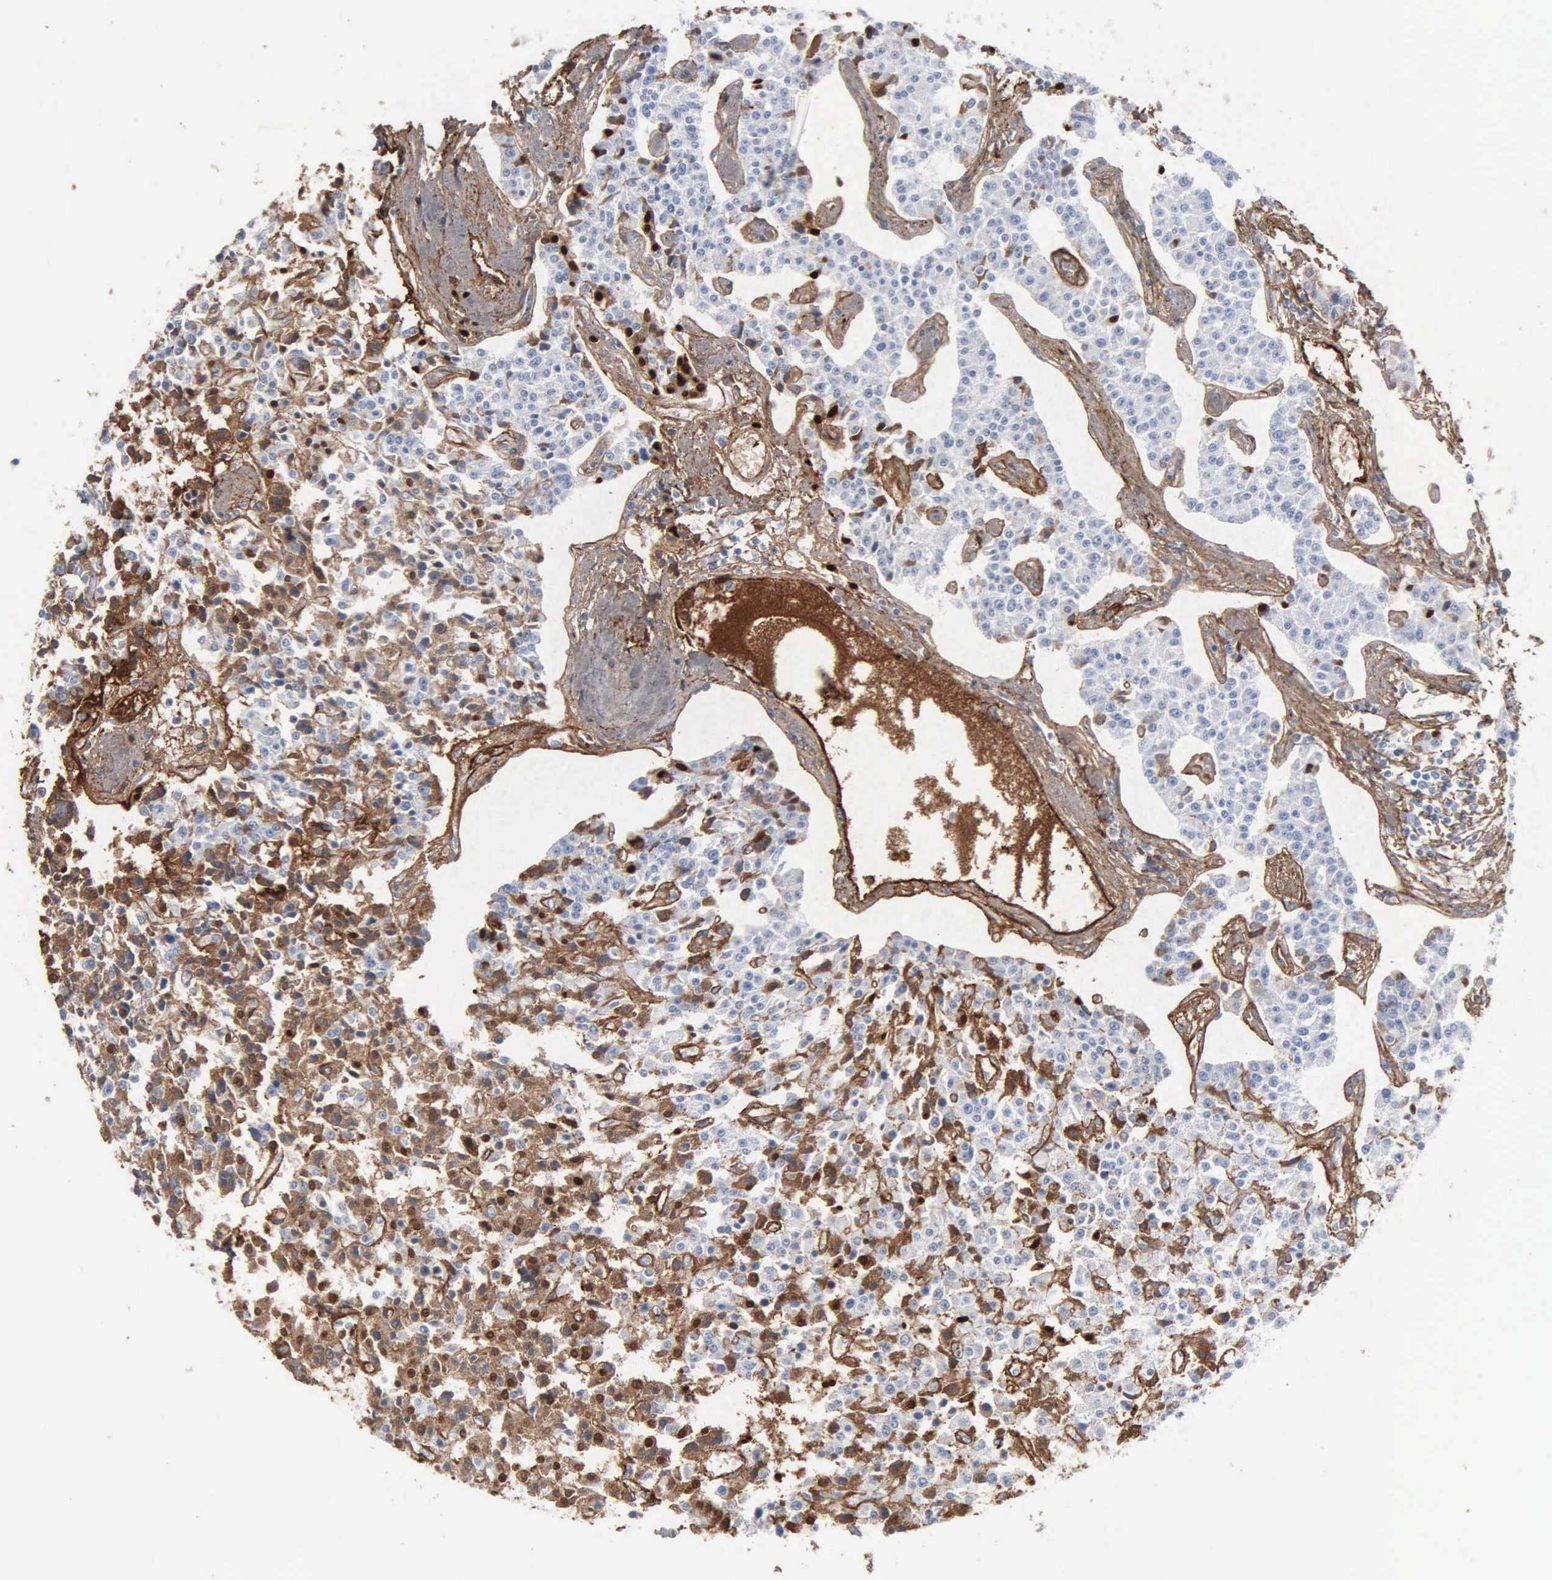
{"staining": {"intensity": "moderate", "quantity": "25%-75%", "location": "cytoplasmic/membranous"}, "tissue": "carcinoid", "cell_type": "Tumor cells", "image_type": "cancer", "snomed": [{"axis": "morphology", "description": "Carcinoid, malignant, NOS"}, {"axis": "topography", "description": "Stomach"}], "caption": "About 25%-75% of tumor cells in carcinoid (malignant) reveal moderate cytoplasmic/membranous protein staining as visualized by brown immunohistochemical staining.", "gene": "FN1", "patient": {"sex": "female", "age": 76}}